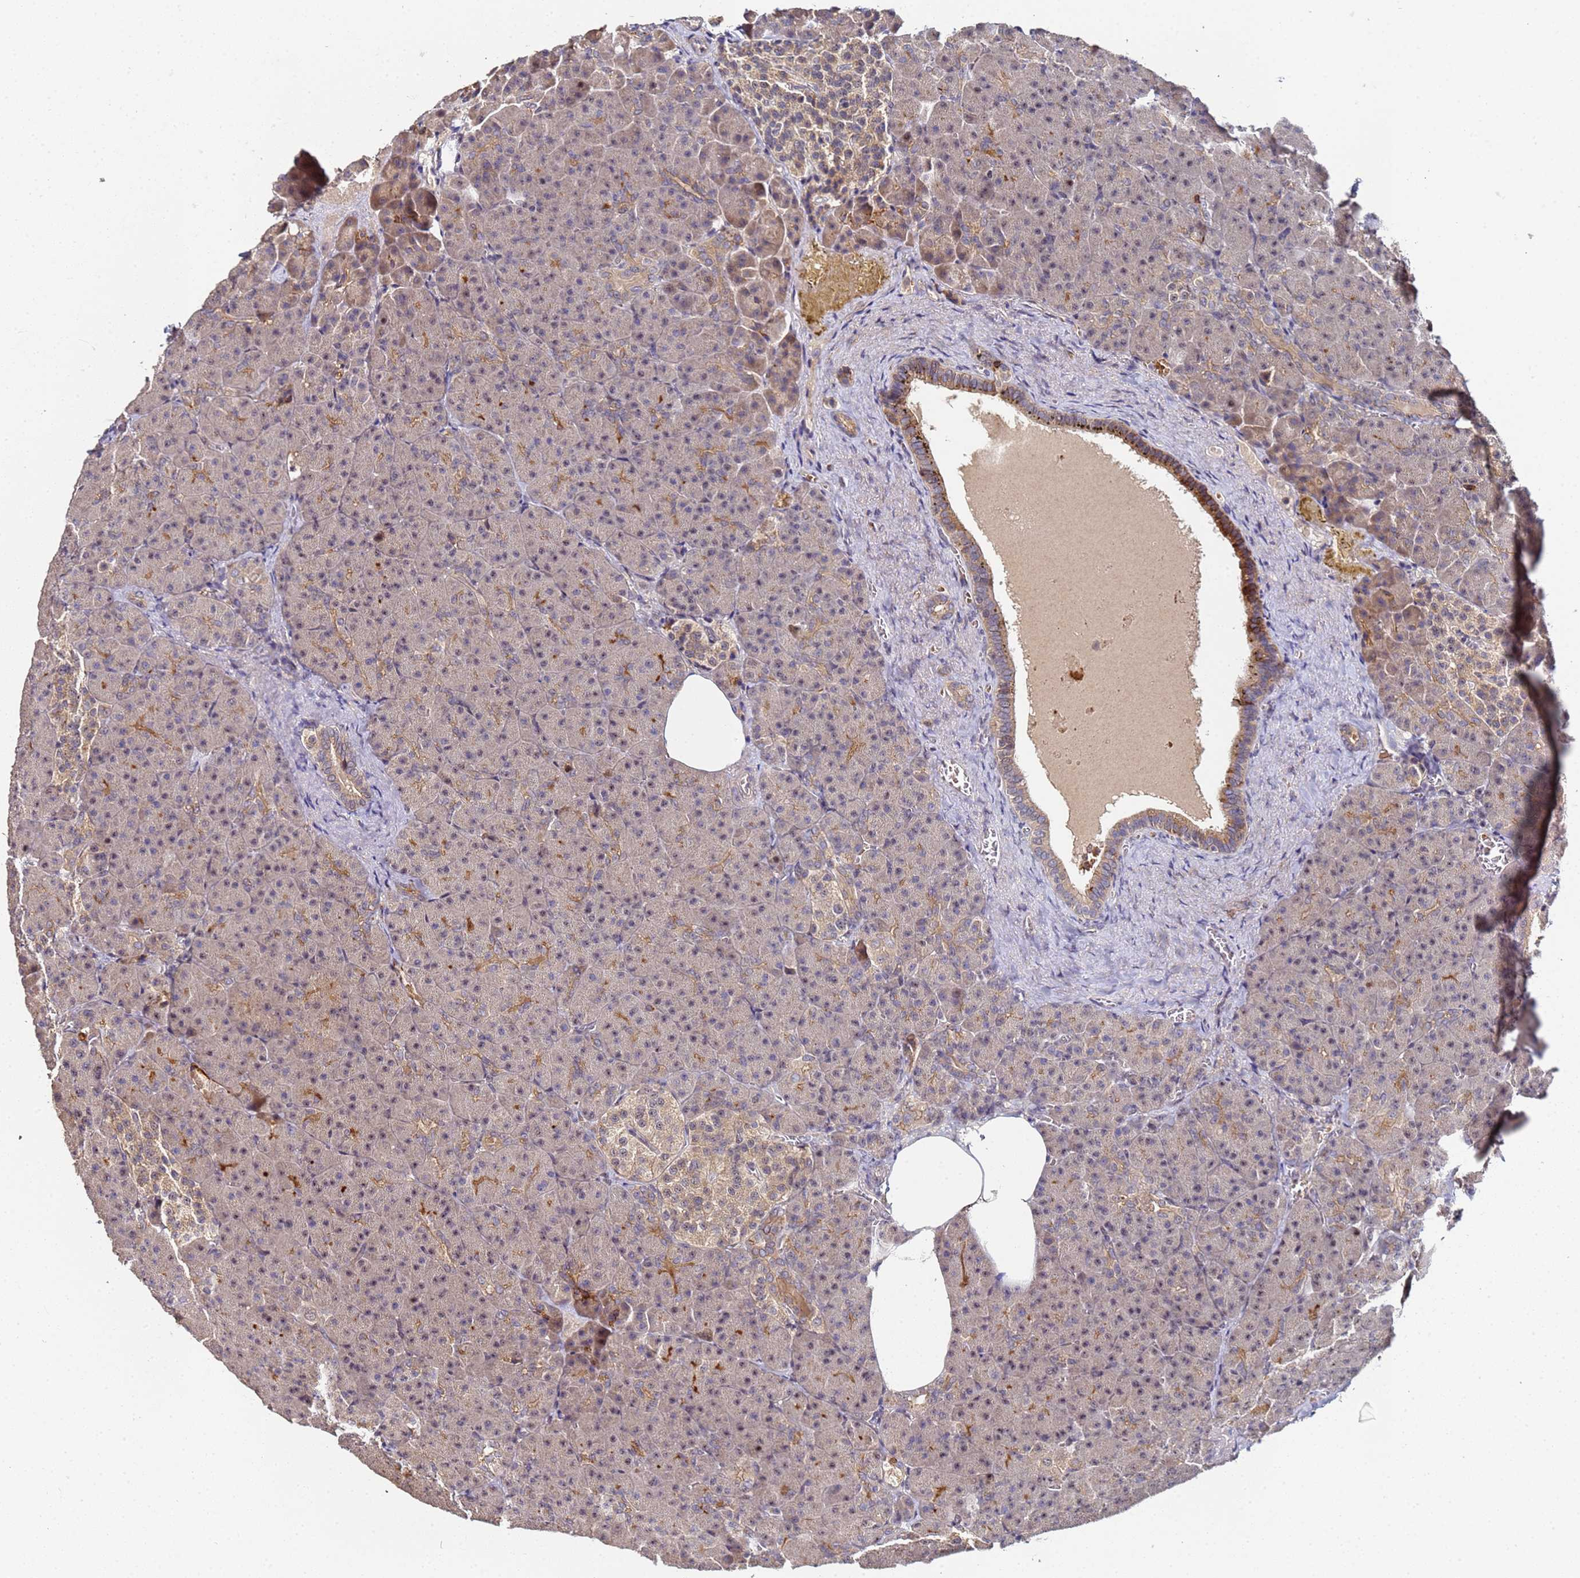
{"staining": {"intensity": "moderate", "quantity": "25%-75%", "location": "cytoplasmic/membranous"}, "tissue": "pancreas", "cell_type": "Exocrine glandular cells", "image_type": "normal", "snomed": [{"axis": "morphology", "description": "Normal tissue, NOS"}, {"axis": "topography", "description": "Pancreas"}], "caption": "This histopathology image demonstrates IHC staining of benign pancreas, with medium moderate cytoplasmic/membranous expression in about 25%-75% of exocrine glandular cells.", "gene": "OSER1", "patient": {"sex": "female", "age": 74}}